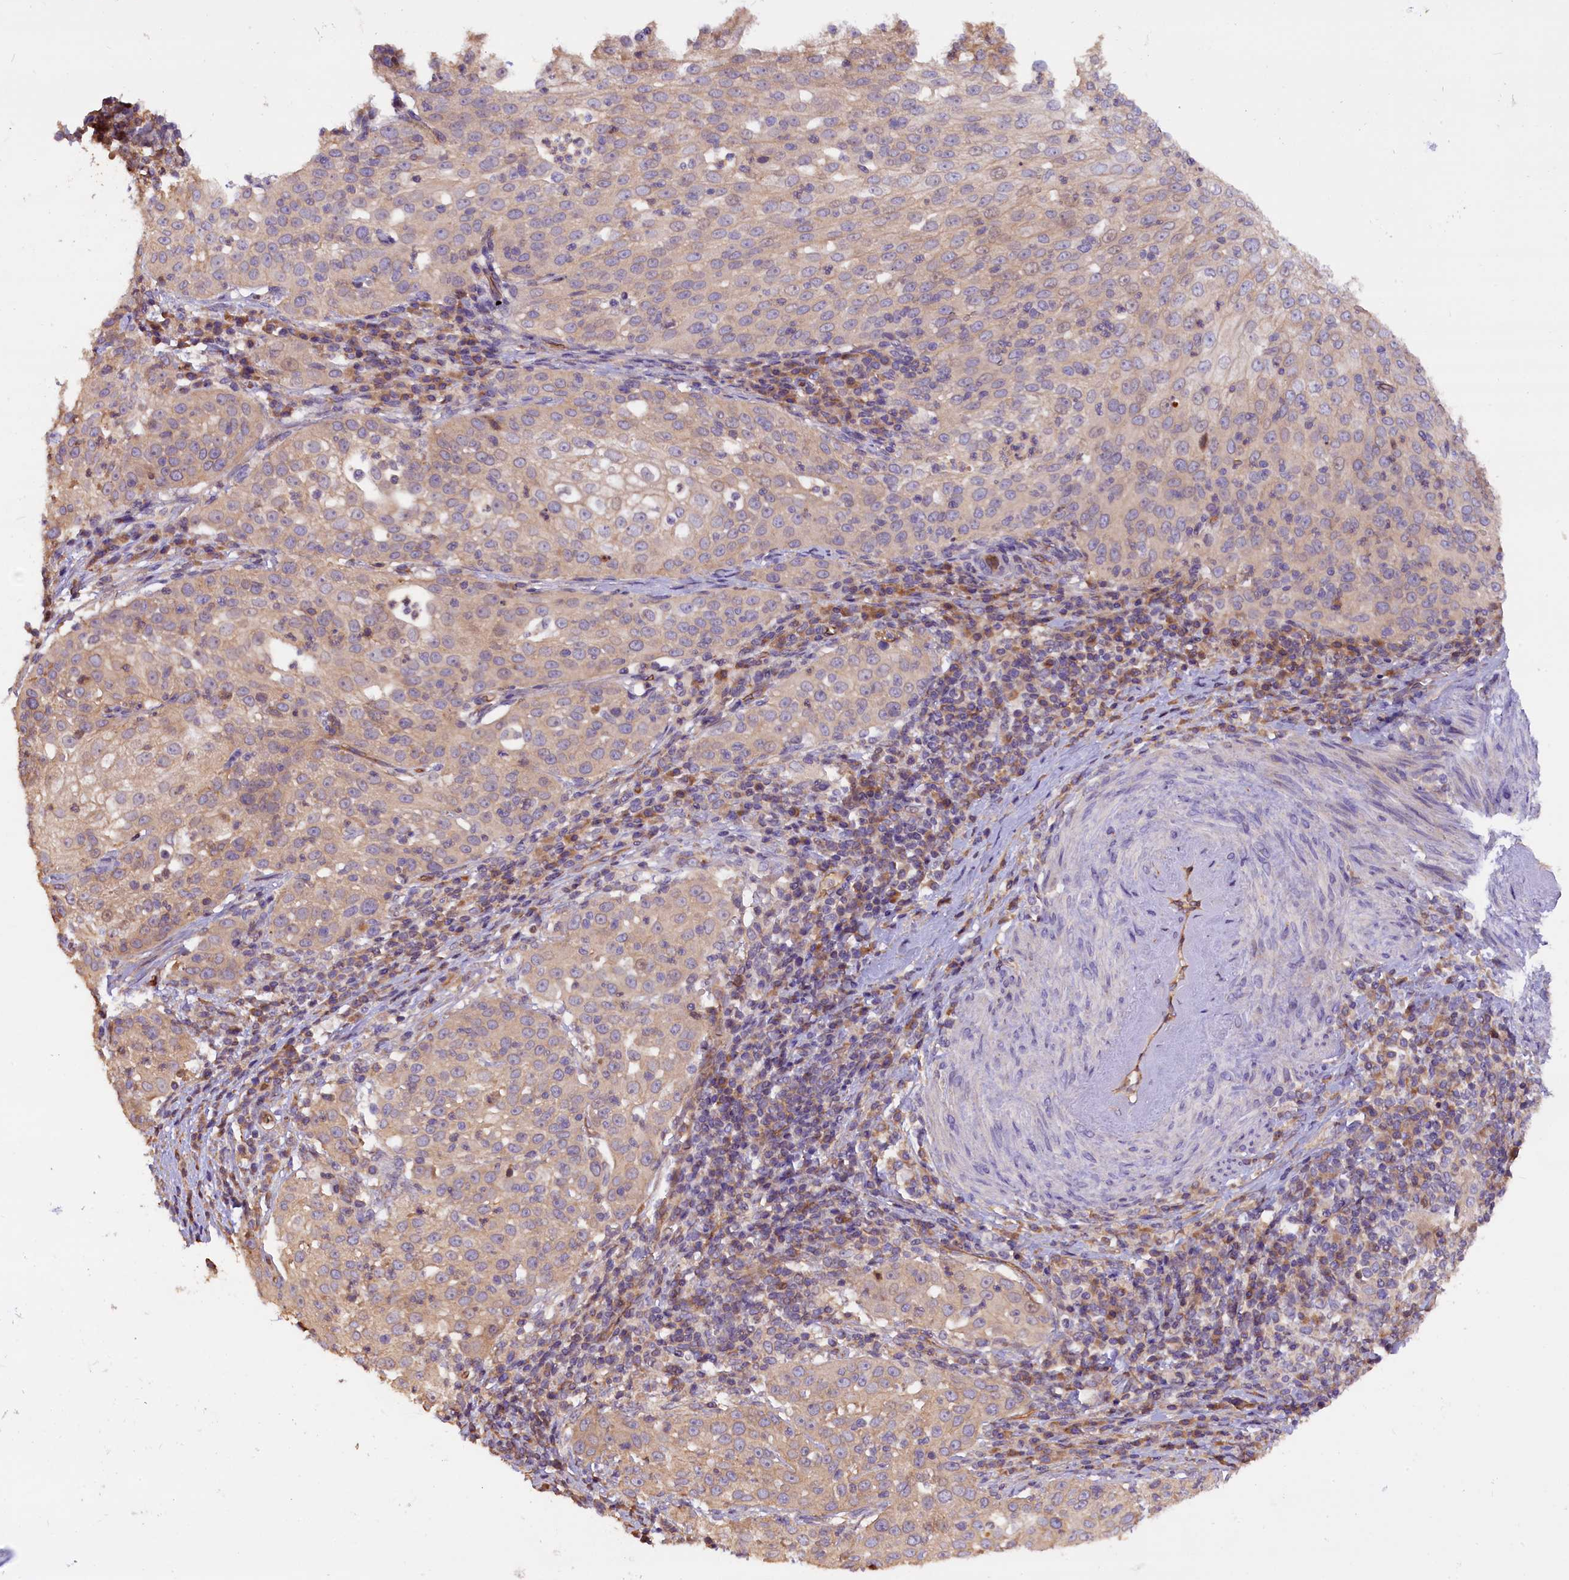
{"staining": {"intensity": "weak", "quantity": "25%-75%", "location": "cytoplasmic/membranous"}, "tissue": "cervical cancer", "cell_type": "Tumor cells", "image_type": "cancer", "snomed": [{"axis": "morphology", "description": "Squamous cell carcinoma, NOS"}, {"axis": "topography", "description": "Cervix"}], "caption": "This image exhibits cervical cancer stained with immunohistochemistry to label a protein in brown. The cytoplasmic/membranous of tumor cells show weak positivity for the protein. Nuclei are counter-stained blue.", "gene": "ERMARD", "patient": {"sex": "female", "age": 57}}